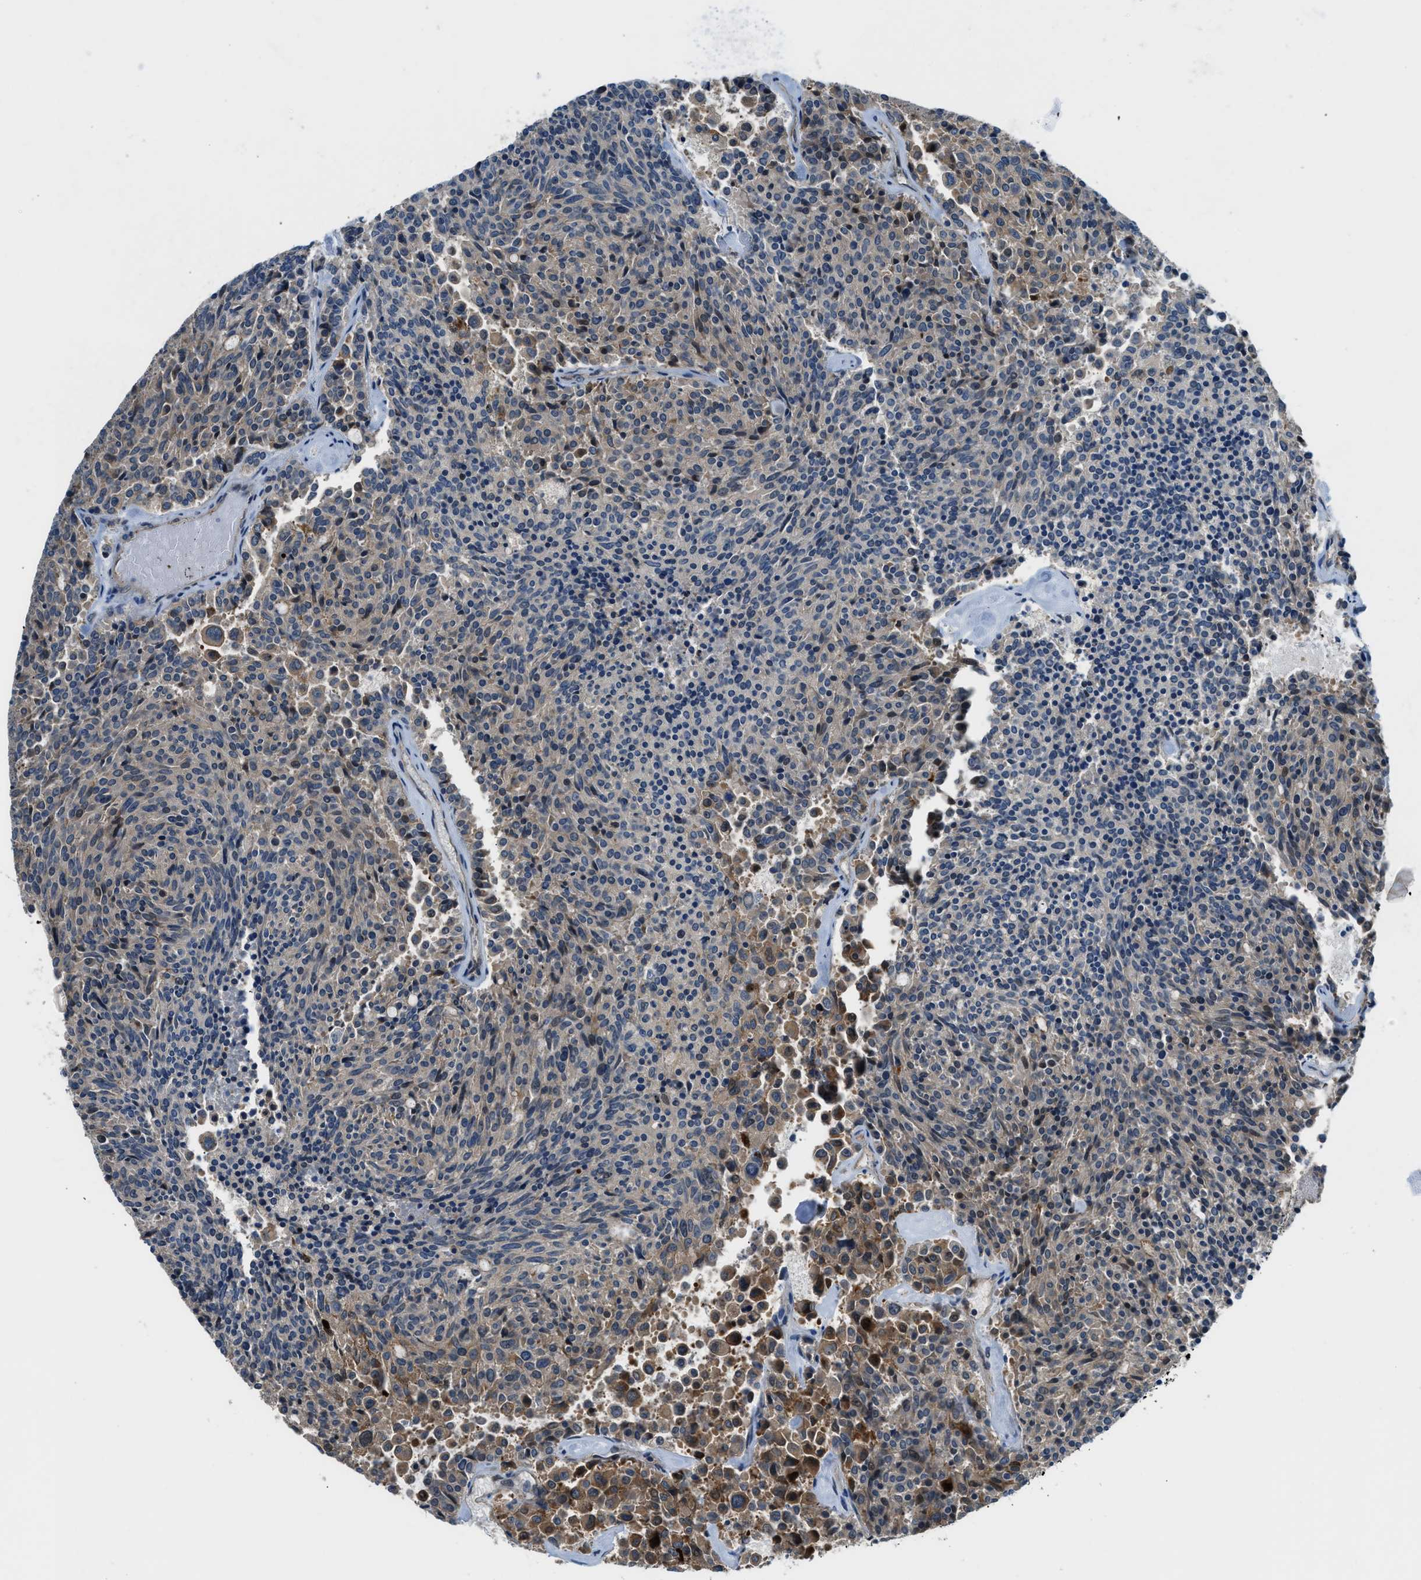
{"staining": {"intensity": "weak", "quantity": "25%-75%", "location": "cytoplasmic/membranous"}, "tissue": "carcinoid", "cell_type": "Tumor cells", "image_type": "cancer", "snomed": [{"axis": "morphology", "description": "Carcinoid, malignant, NOS"}, {"axis": "topography", "description": "Pancreas"}], "caption": "Human malignant carcinoid stained with a protein marker displays weak staining in tumor cells.", "gene": "CBLB", "patient": {"sex": "female", "age": 54}}